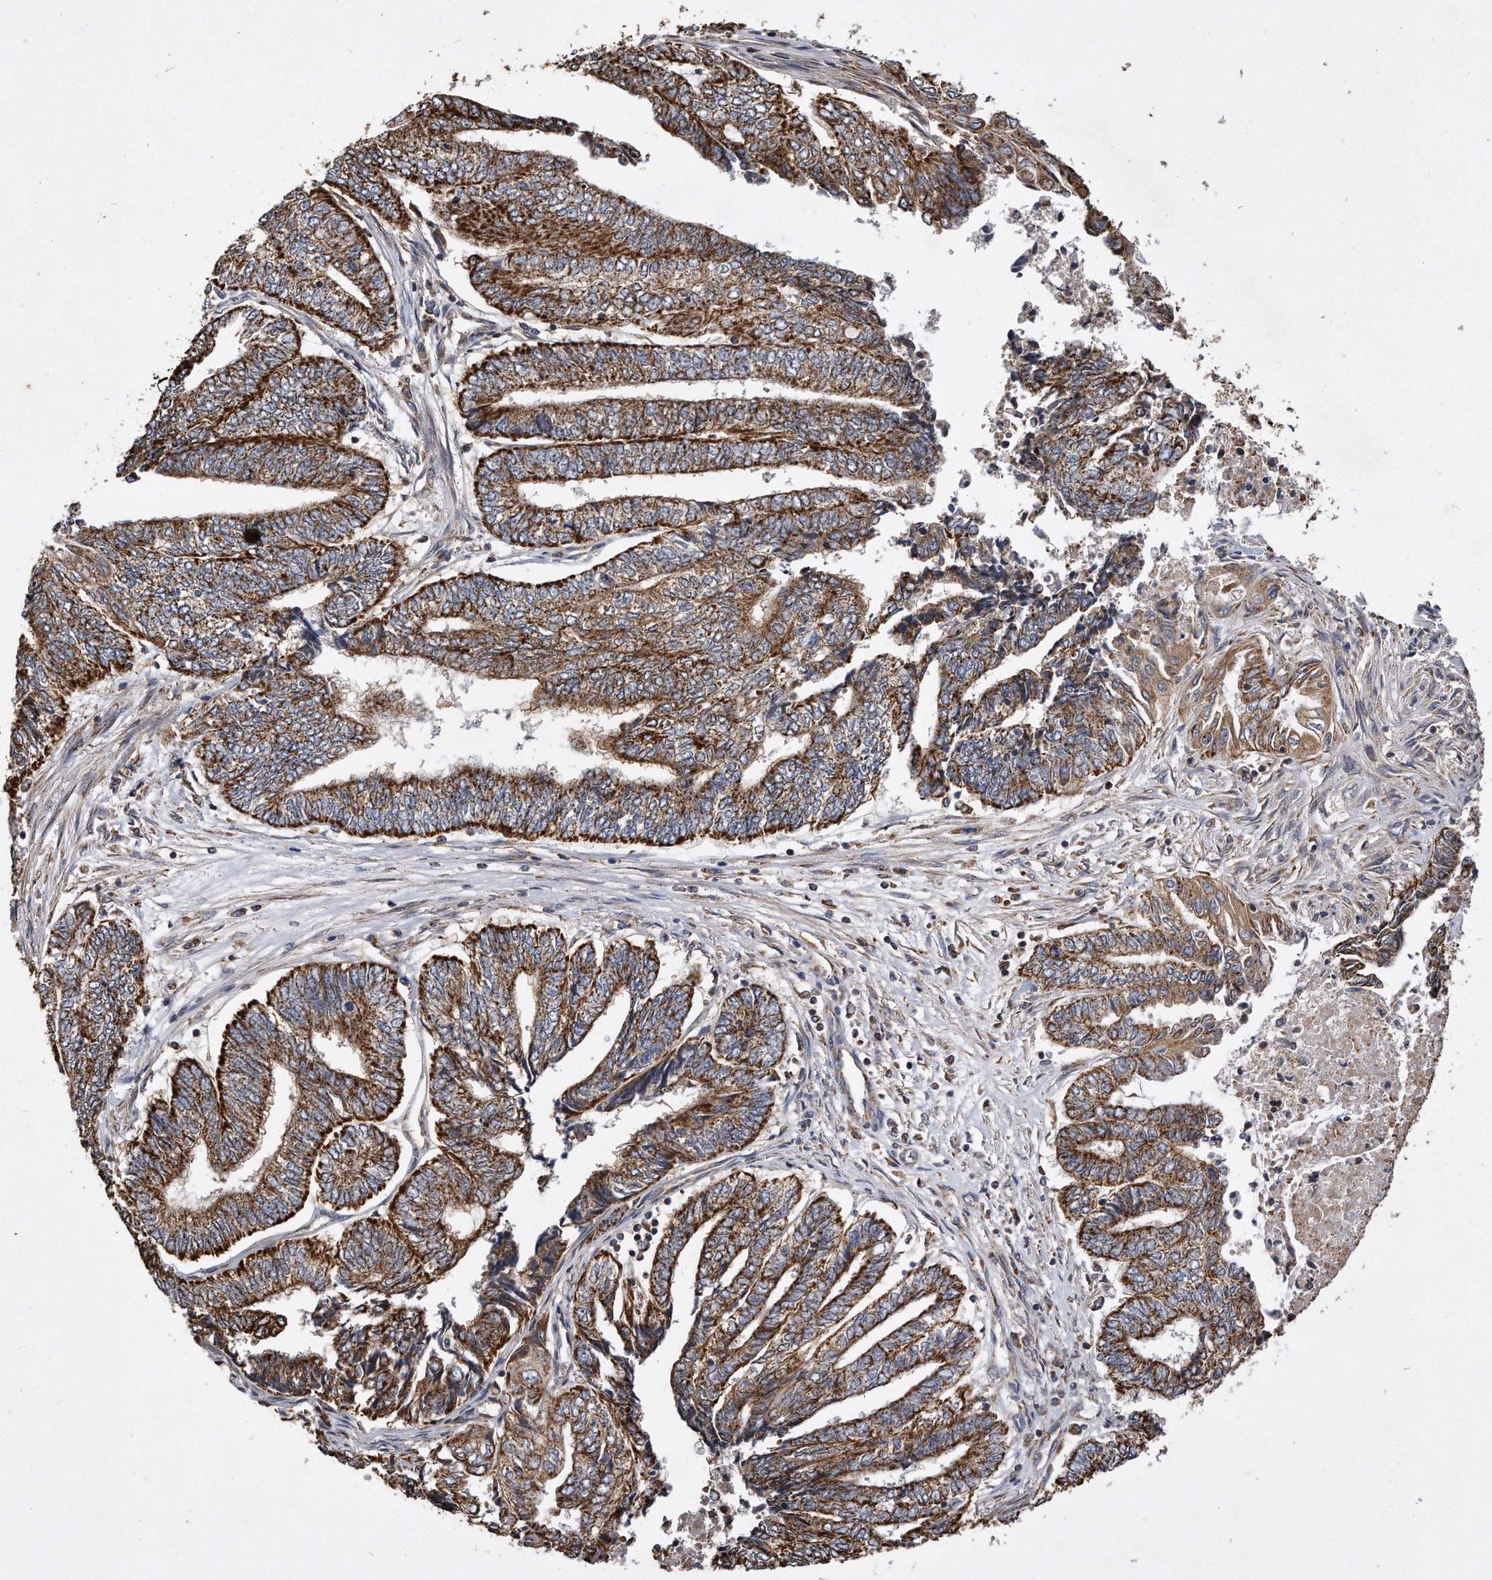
{"staining": {"intensity": "strong", "quantity": ">75%", "location": "cytoplasmic/membranous"}, "tissue": "endometrial cancer", "cell_type": "Tumor cells", "image_type": "cancer", "snomed": [{"axis": "morphology", "description": "Adenocarcinoma, NOS"}, {"axis": "topography", "description": "Uterus"}, {"axis": "topography", "description": "Endometrium"}], "caption": "Strong cytoplasmic/membranous protein expression is identified in about >75% of tumor cells in adenocarcinoma (endometrial).", "gene": "PPP5C", "patient": {"sex": "female", "age": 70}}